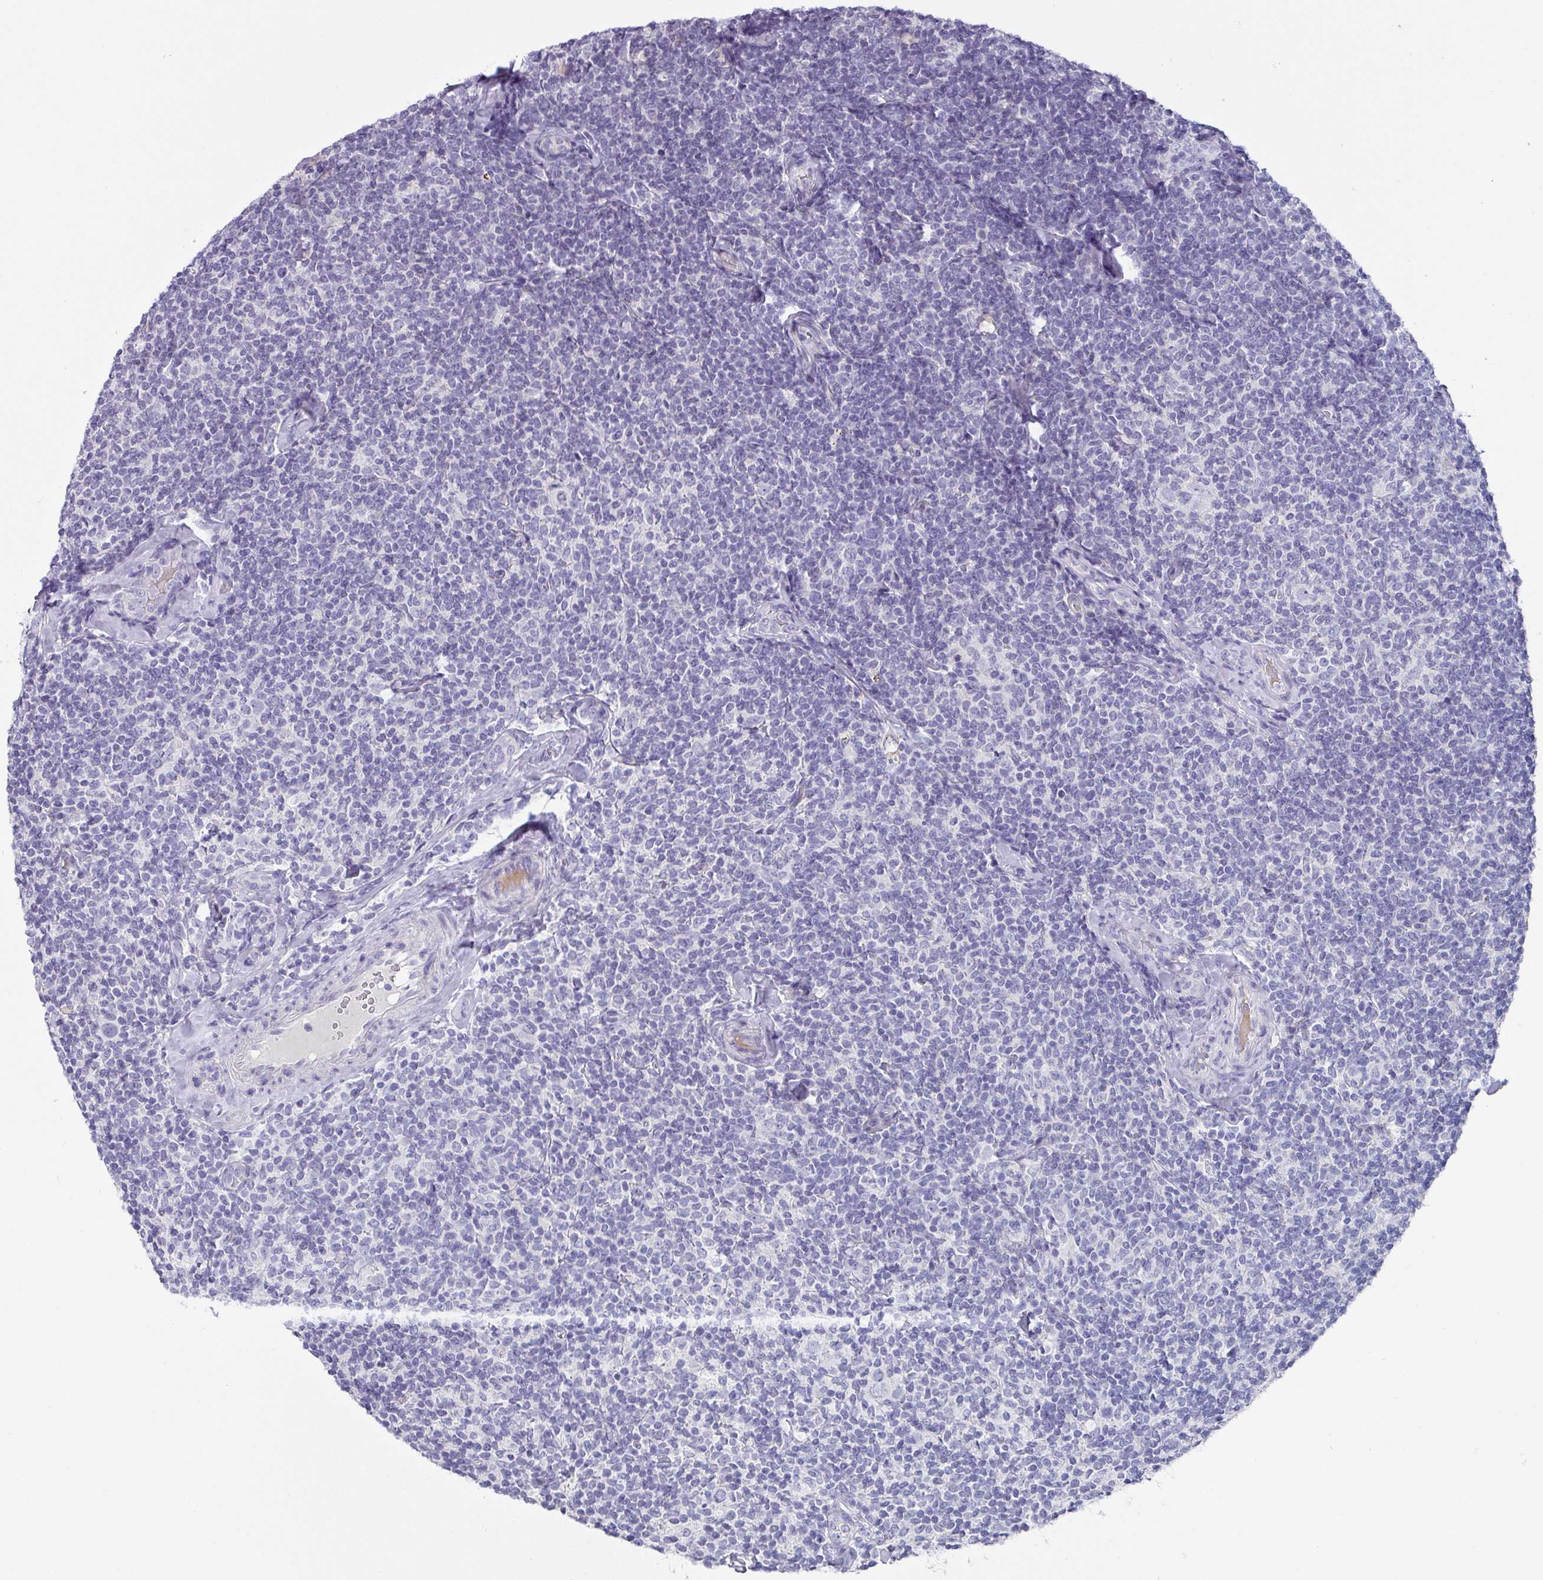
{"staining": {"intensity": "negative", "quantity": "none", "location": "none"}, "tissue": "lymphoma", "cell_type": "Tumor cells", "image_type": "cancer", "snomed": [{"axis": "morphology", "description": "Malignant lymphoma, non-Hodgkin's type, Low grade"}, {"axis": "topography", "description": "Lymph node"}], "caption": "The micrograph demonstrates no significant expression in tumor cells of lymphoma.", "gene": "DEFB115", "patient": {"sex": "female", "age": 56}}